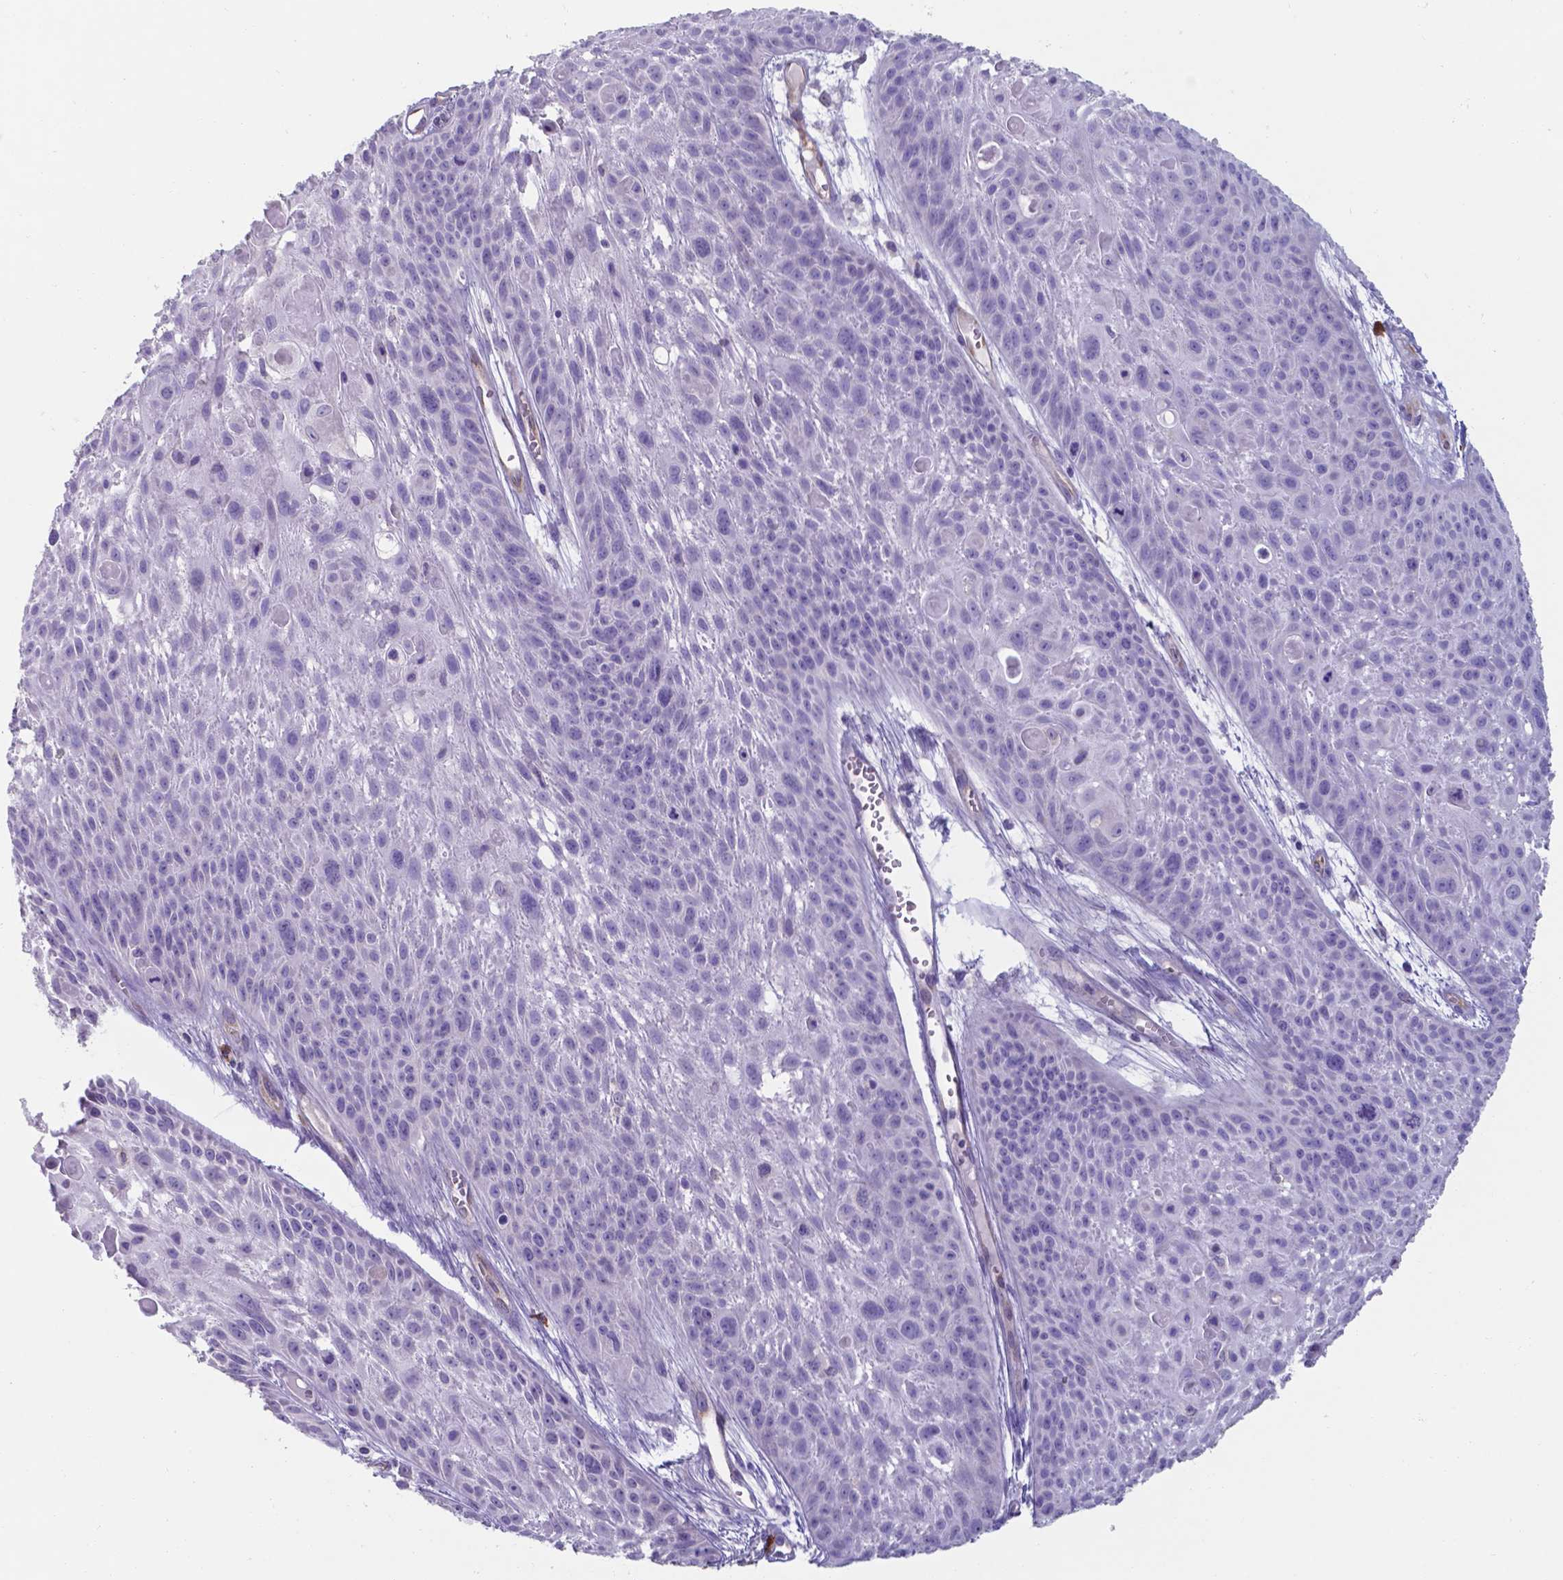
{"staining": {"intensity": "negative", "quantity": "none", "location": "none"}, "tissue": "skin cancer", "cell_type": "Tumor cells", "image_type": "cancer", "snomed": [{"axis": "morphology", "description": "Squamous cell carcinoma, NOS"}, {"axis": "topography", "description": "Skin"}, {"axis": "topography", "description": "Anal"}], "caption": "A high-resolution image shows immunohistochemistry (IHC) staining of skin cancer (squamous cell carcinoma), which exhibits no significant positivity in tumor cells. Nuclei are stained in blue.", "gene": "UBE2J1", "patient": {"sex": "female", "age": 75}}